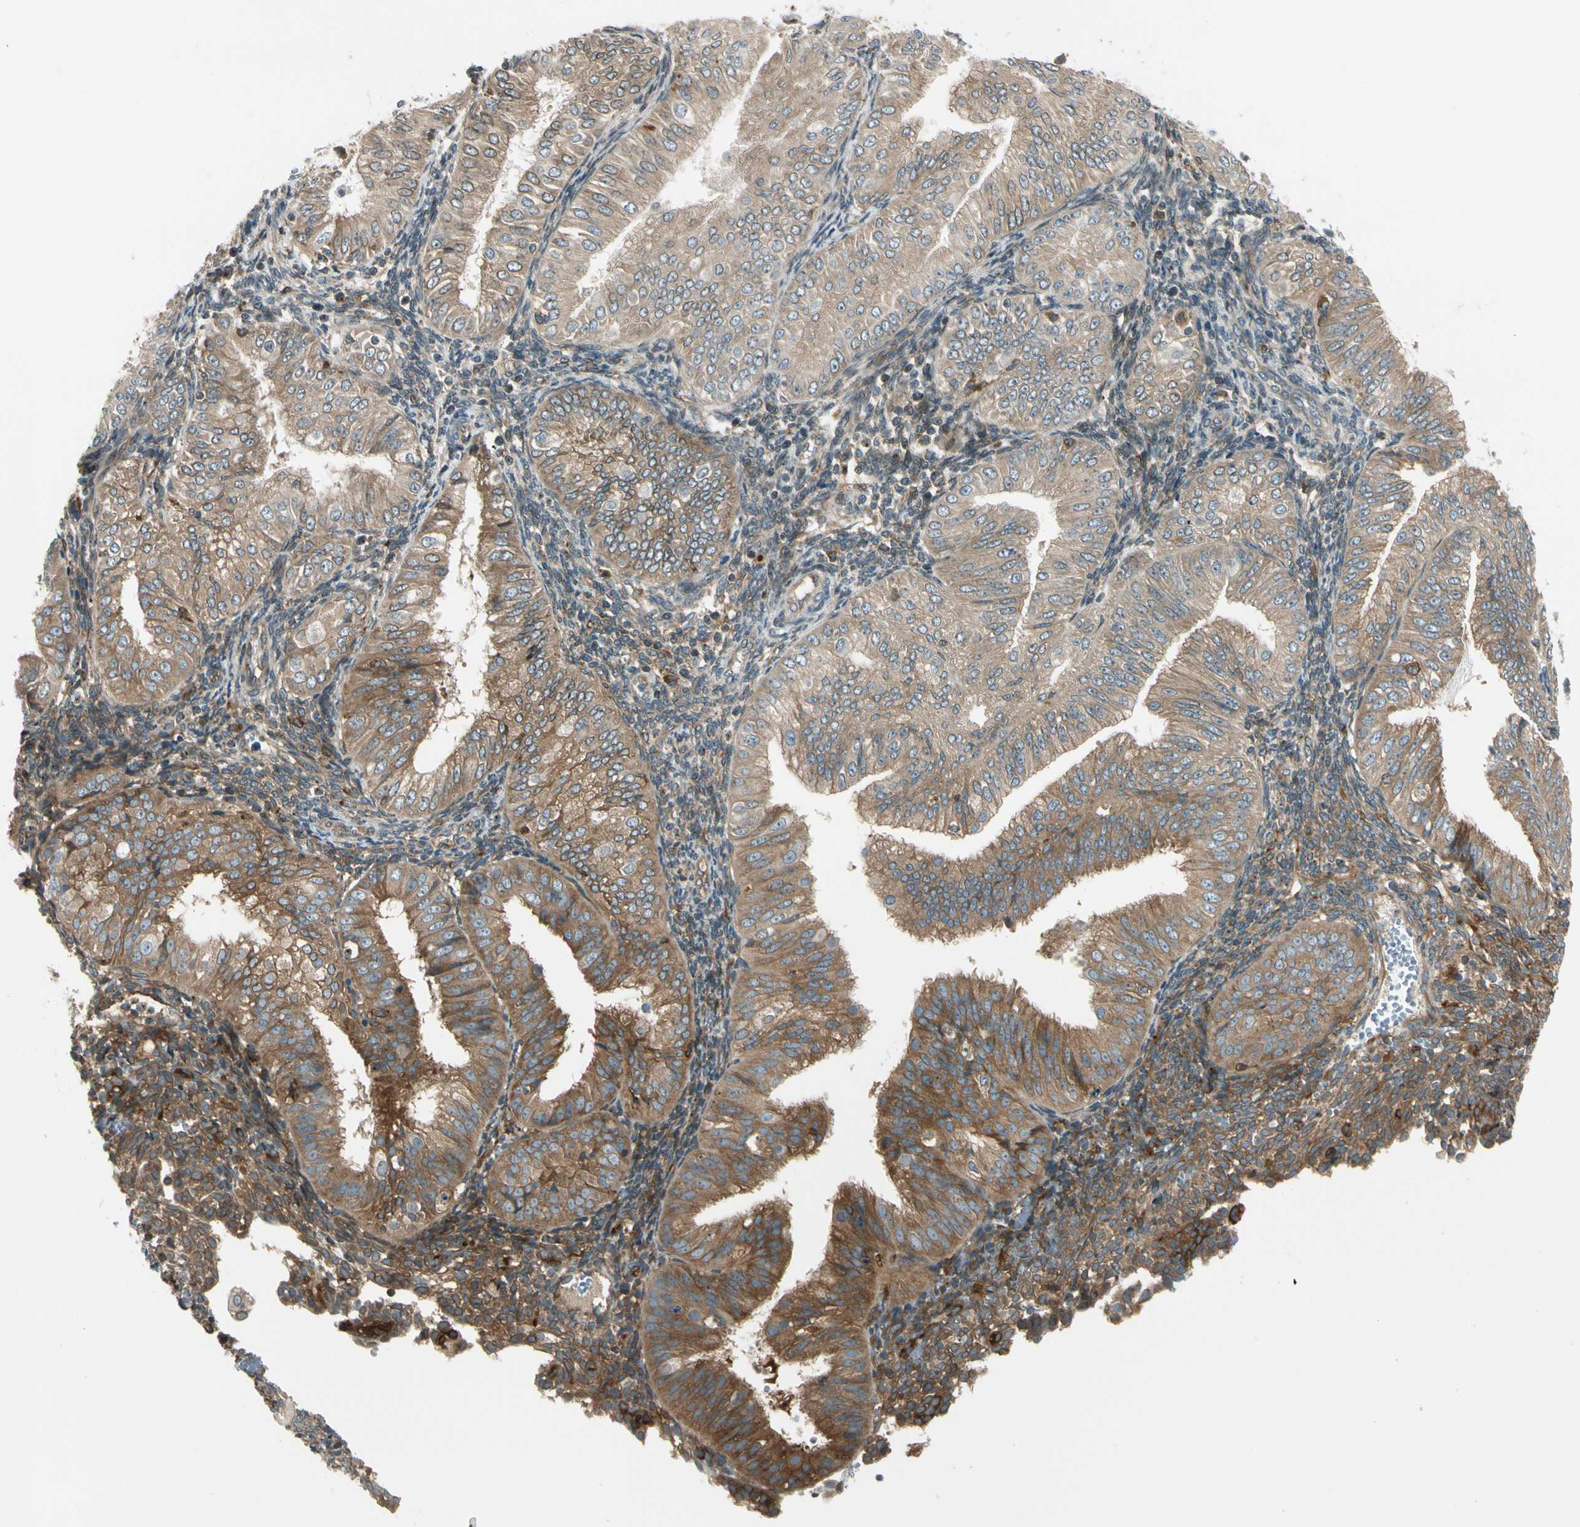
{"staining": {"intensity": "moderate", "quantity": ">75%", "location": "cytoplasmic/membranous"}, "tissue": "endometrial cancer", "cell_type": "Tumor cells", "image_type": "cancer", "snomed": [{"axis": "morphology", "description": "Normal tissue, NOS"}, {"axis": "morphology", "description": "Adenocarcinoma, NOS"}, {"axis": "topography", "description": "Endometrium"}], "caption": "Tumor cells reveal medium levels of moderate cytoplasmic/membranous staining in approximately >75% of cells in endometrial cancer (adenocarcinoma). (IHC, brightfield microscopy, high magnification).", "gene": "TRIO", "patient": {"sex": "female", "age": 53}}